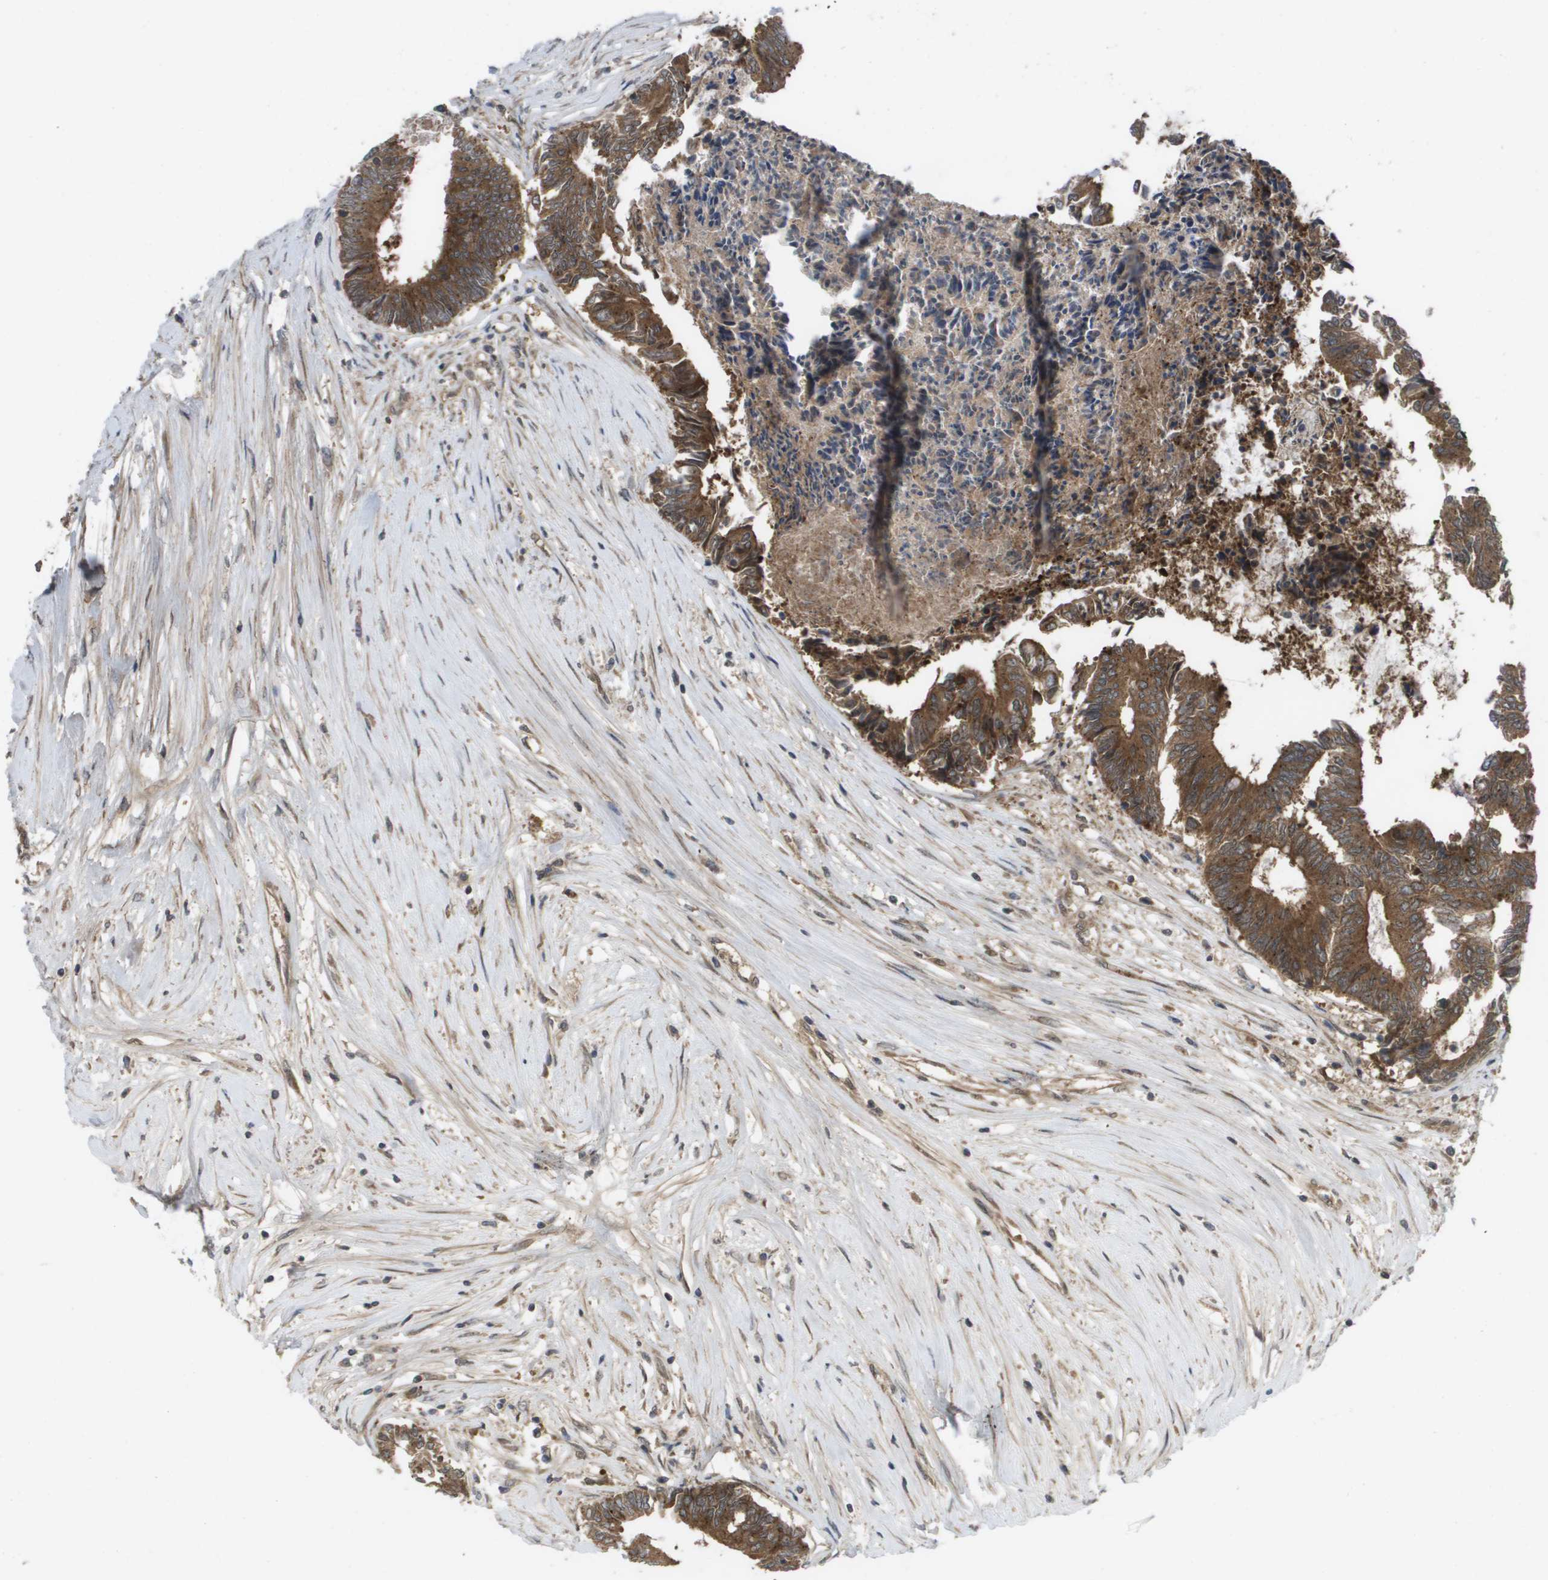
{"staining": {"intensity": "moderate", "quantity": ">75%", "location": "cytoplasmic/membranous"}, "tissue": "colorectal cancer", "cell_type": "Tumor cells", "image_type": "cancer", "snomed": [{"axis": "morphology", "description": "Adenocarcinoma, NOS"}, {"axis": "topography", "description": "Rectum"}], "caption": "Colorectal adenocarcinoma stained with DAB IHC demonstrates medium levels of moderate cytoplasmic/membranous staining in approximately >75% of tumor cells. Nuclei are stained in blue.", "gene": "CTPS2", "patient": {"sex": "male", "age": 63}}